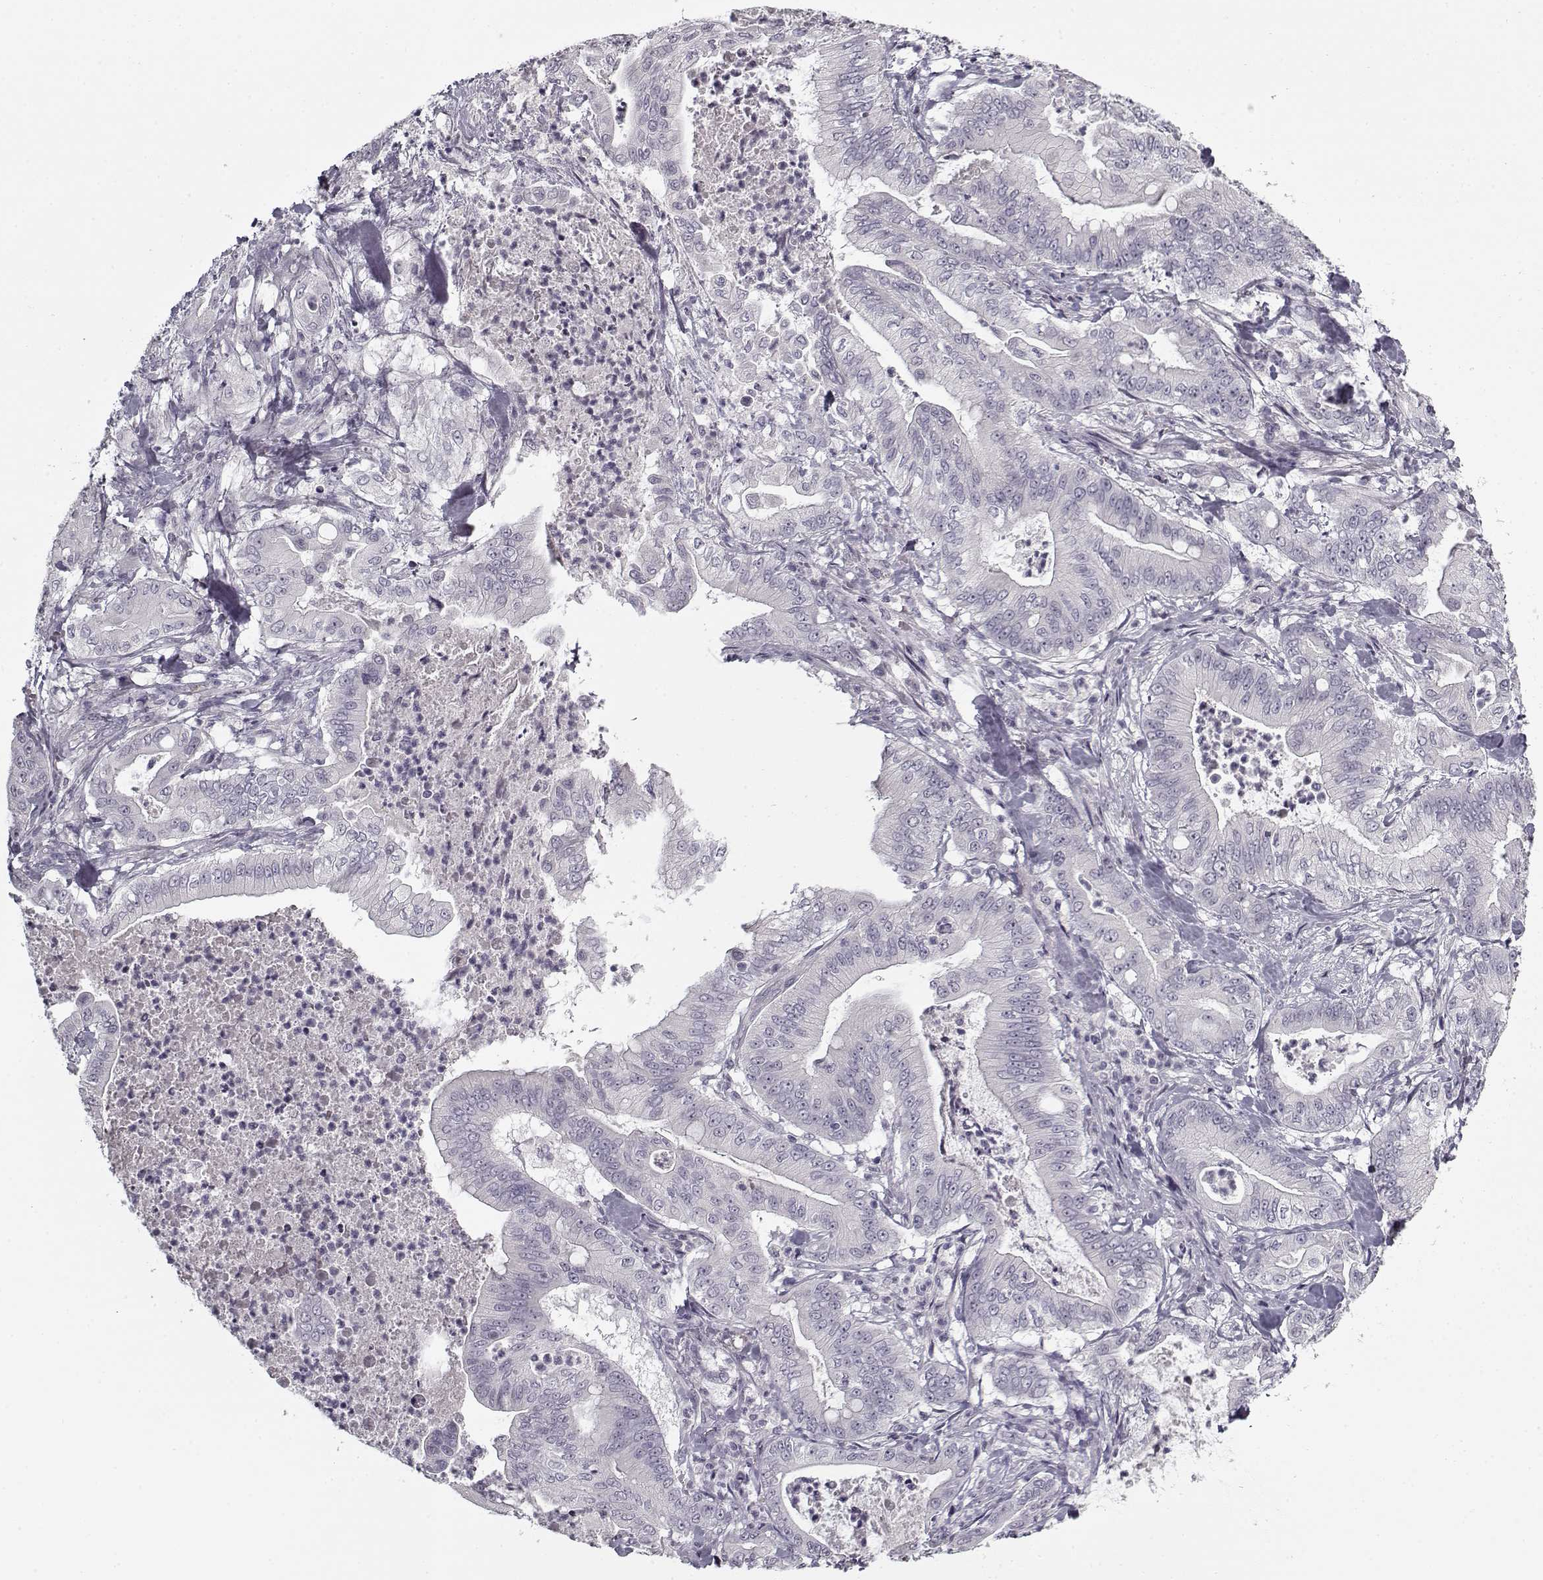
{"staining": {"intensity": "negative", "quantity": "none", "location": "none"}, "tissue": "pancreatic cancer", "cell_type": "Tumor cells", "image_type": "cancer", "snomed": [{"axis": "morphology", "description": "Adenocarcinoma, NOS"}, {"axis": "topography", "description": "Pancreas"}], "caption": "The histopathology image demonstrates no significant staining in tumor cells of pancreatic cancer.", "gene": "SNCA", "patient": {"sex": "male", "age": 71}}